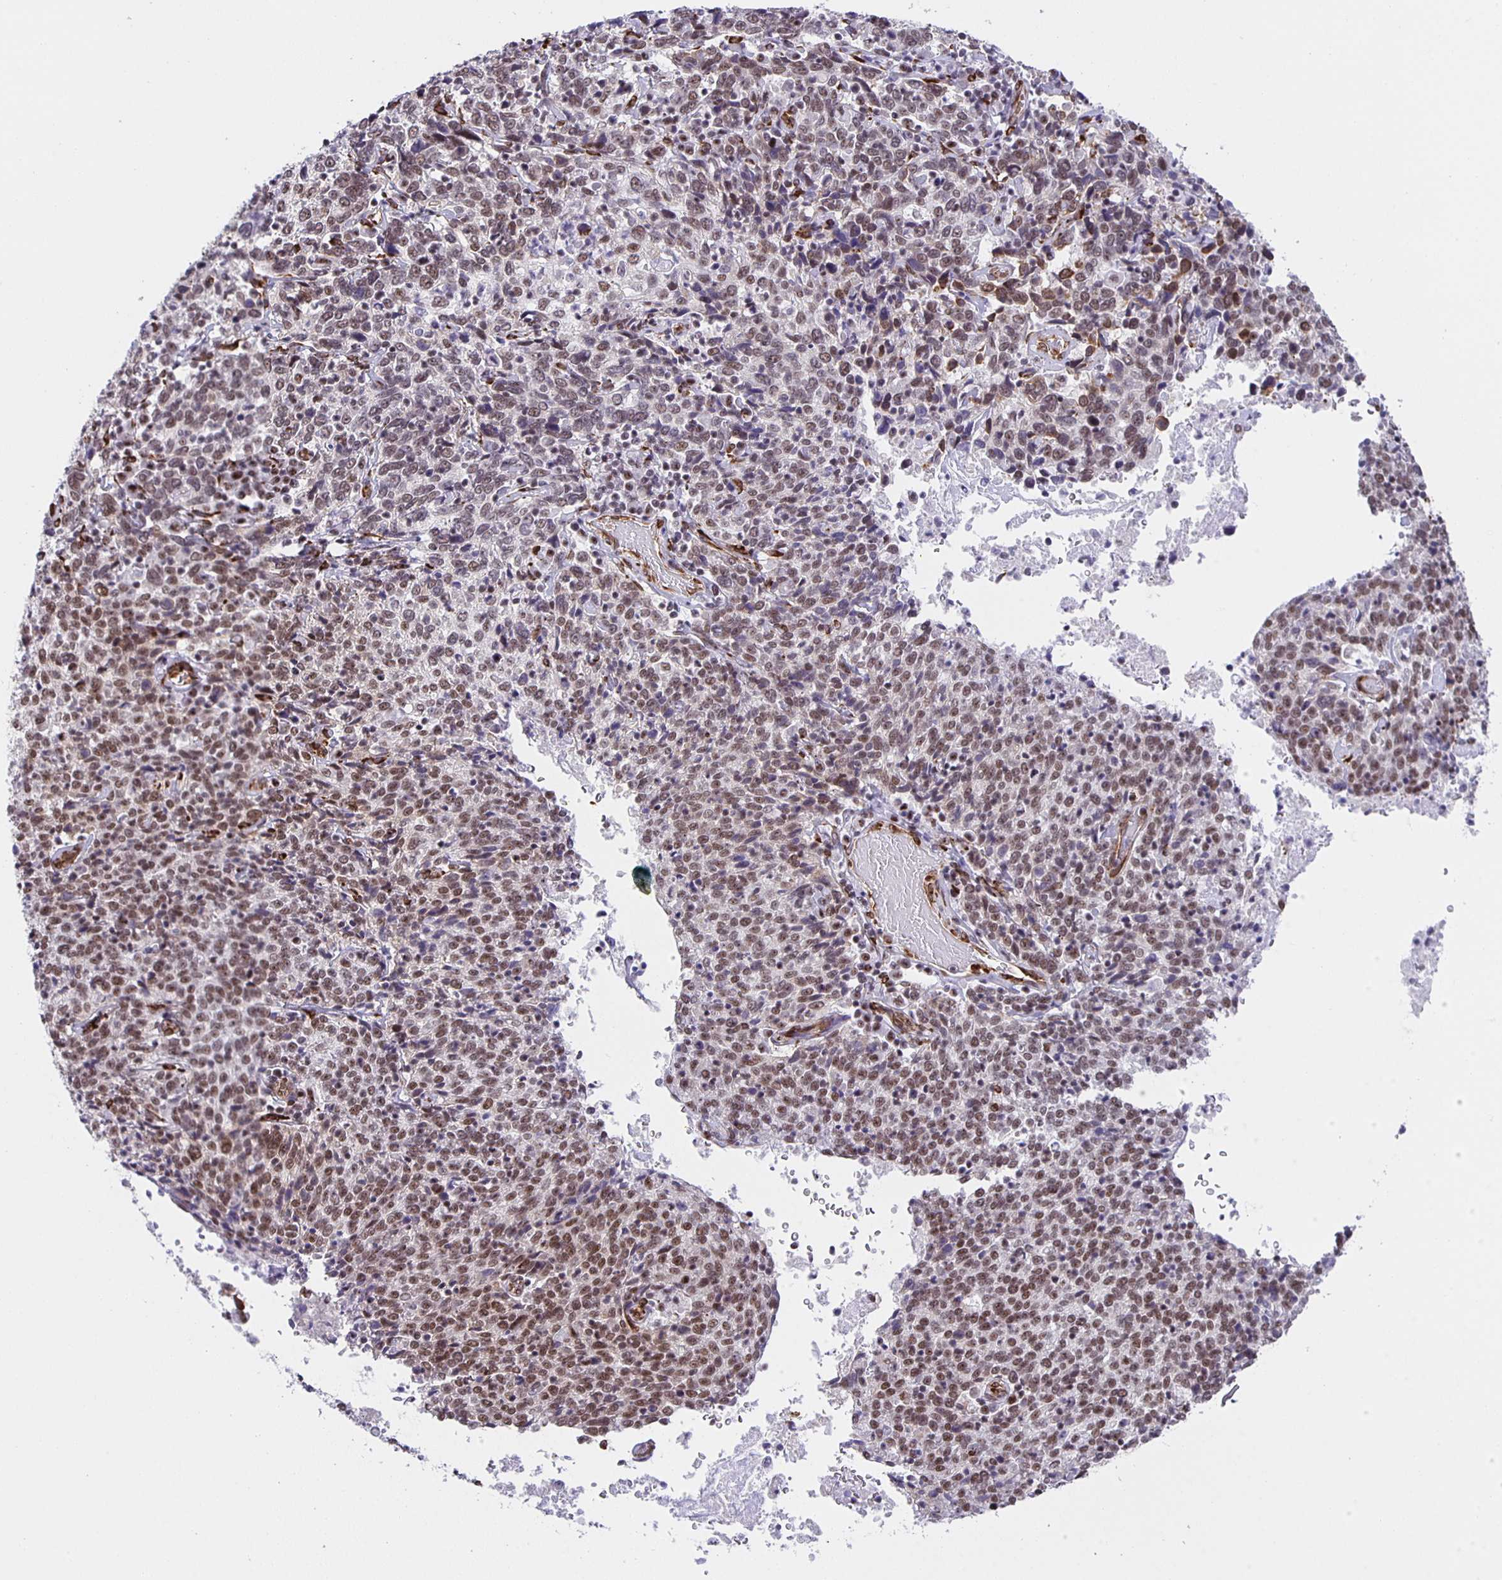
{"staining": {"intensity": "moderate", "quantity": ">75%", "location": "nuclear"}, "tissue": "cervical cancer", "cell_type": "Tumor cells", "image_type": "cancer", "snomed": [{"axis": "morphology", "description": "Squamous cell carcinoma, NOS"}, {"axis": "topography", "description": "Cervix"}], "caption": "IHC staining of cervical squamous cell carcinoma, which shows medium levels of moderate nuclear expression in about >75% of tumor cells indicating moderate nuclear protein positivity. The staining was performed using DAB (brown) for protein detection and nuclei were counterstained in hematoxylin (blue).", "gene": "ZRANB2", "patient": {"sex": "female", "age": 46}}